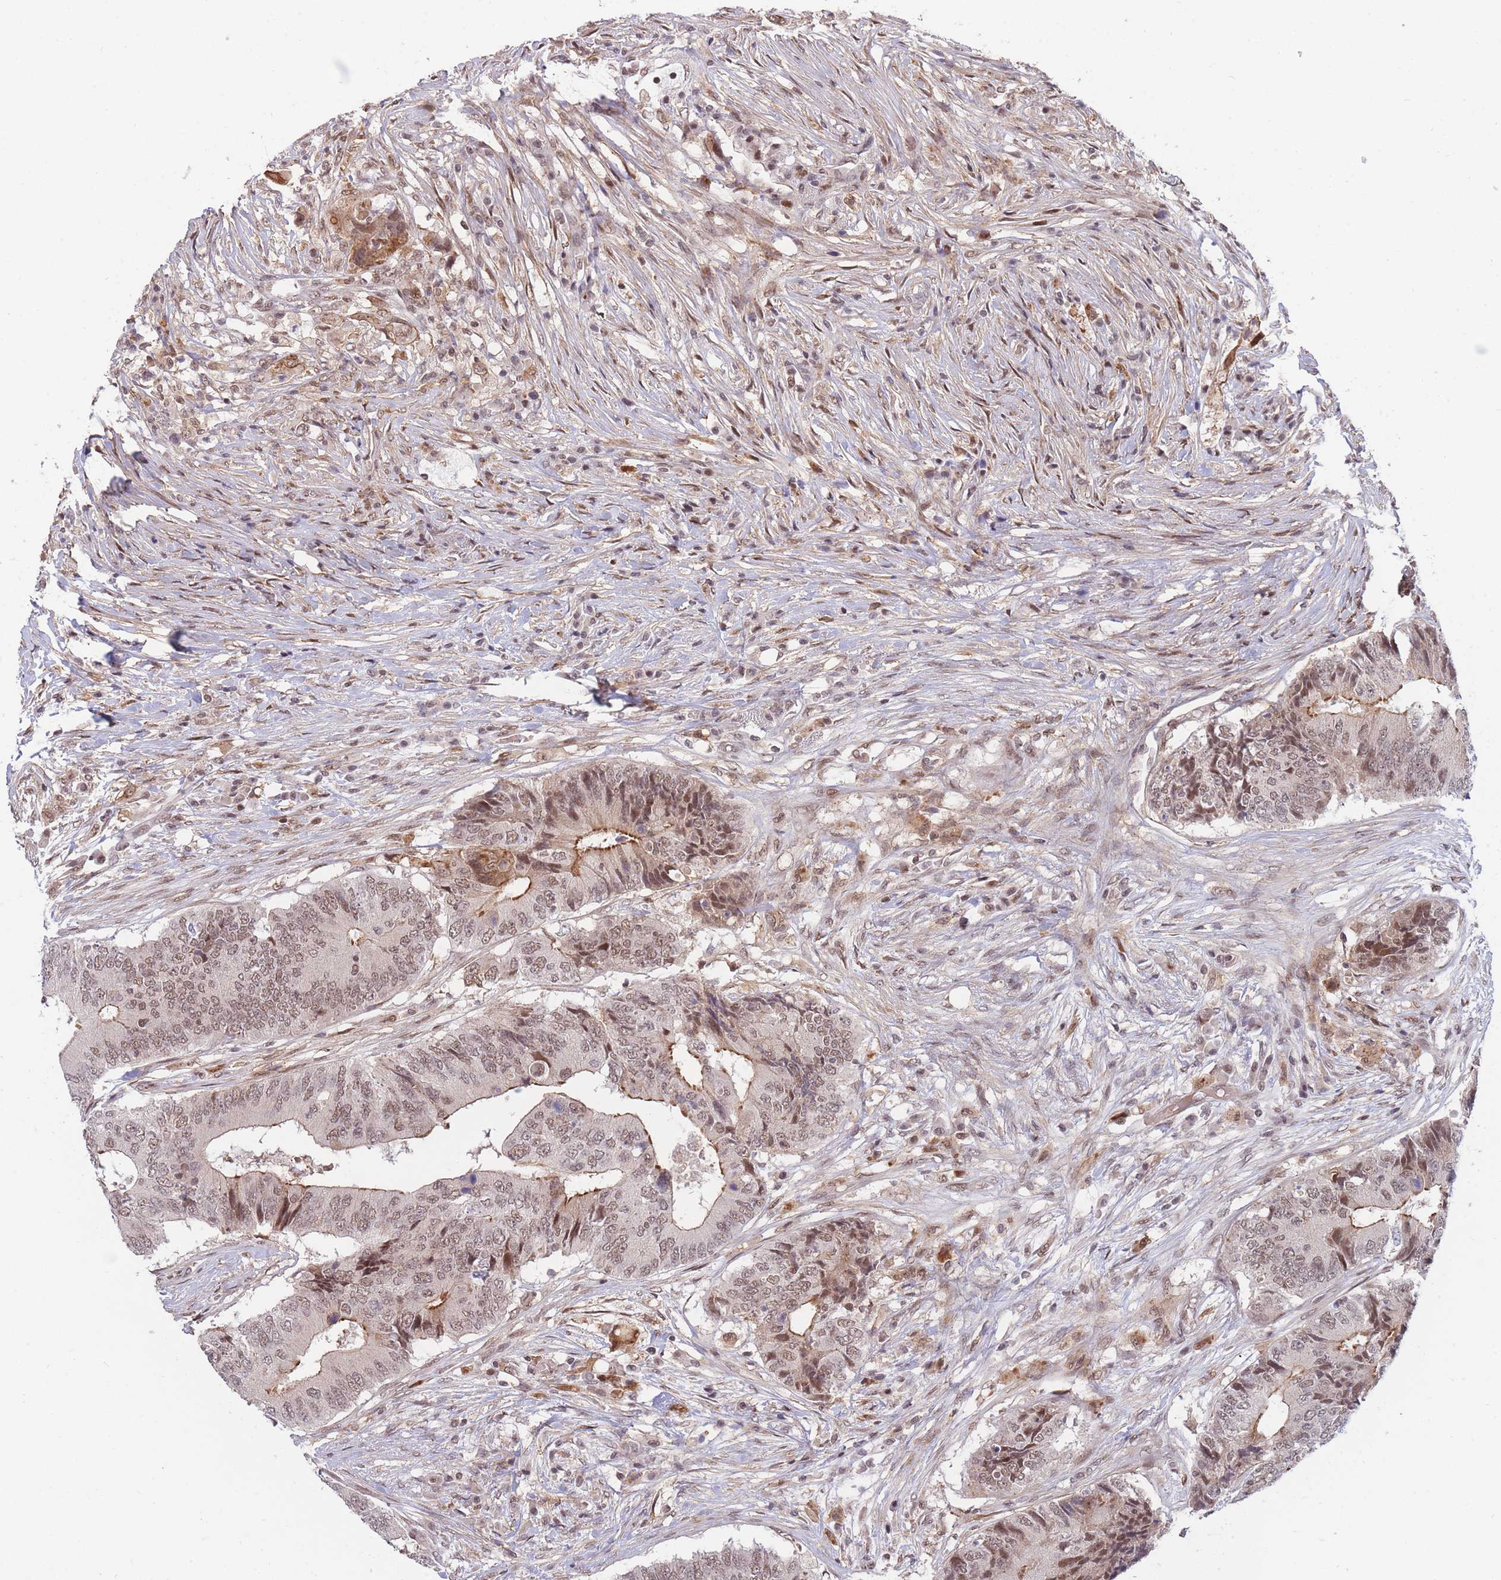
{"staining": {"intensity": "moderate", "quantity": ">75%", "location": "cytoplasmic/membranous,nuclear"}, "tissue": "colorectal cancer", "cell_type": "Tumor cells", "image_type": "cancer", "snomed": [{"axis": "morphology", "description": "Adenocarcinoma, NOS"}, {"axis": "topography", "description": "Colon"}], "caption": "Immunohistochemical staining of human colorectal cancer (adenocarcinoma) displays medium levels of moderate cytoplasmic/membranous and nuclear positivity in about >75% of tumor cells.", "gene": "BOD1L1", "patient": {"sex": "male", "age": 71}}